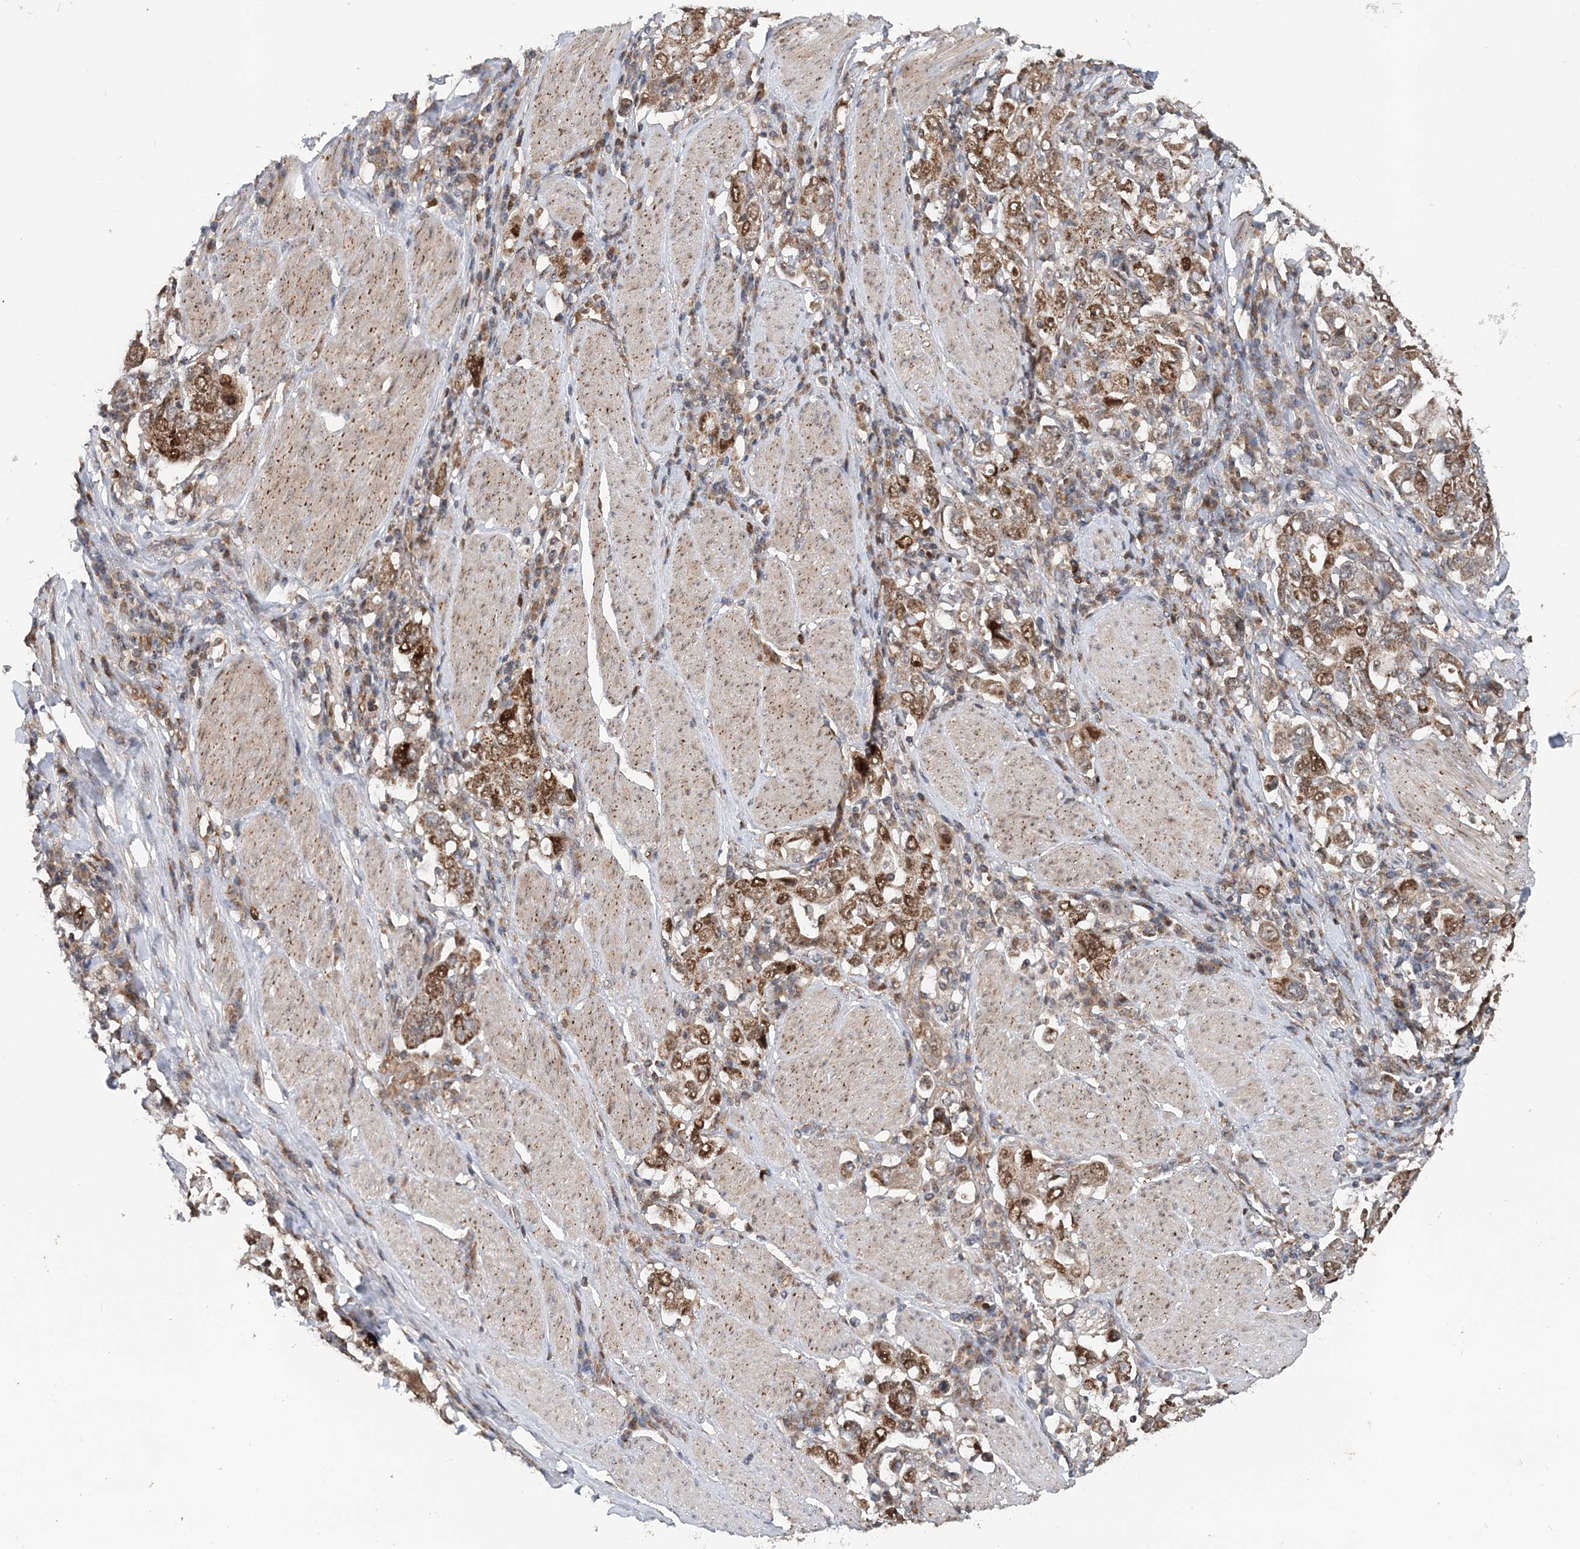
{"staining": {"intensity": "moderate", "quantity": ">75%", "location": "cytoplasmic/membranous,nuclear"}, "tissue": "stomach cancer", "cell_type": "Tumor cells", "image_type": "cancer", "snomed": [{"axis": "morphology", "description": "Adenocarcinoma, NOS"}, {"axis": "topography", "description": "Stomach, upper"}], "caption": "Immunohistochemistry (IHC) image of neoplastic tissue: stomach adenocarcinoma stained using IHC exhibits medium levels of moderate protein expression localized specifically in the cytoplasmic/membranous and nuclear of tumor cells, appearing as a cytoplasmic/membranous and nuclear brown color.", "gene": "KIF4A", "patient": {"sex": "male", "age": 62}}